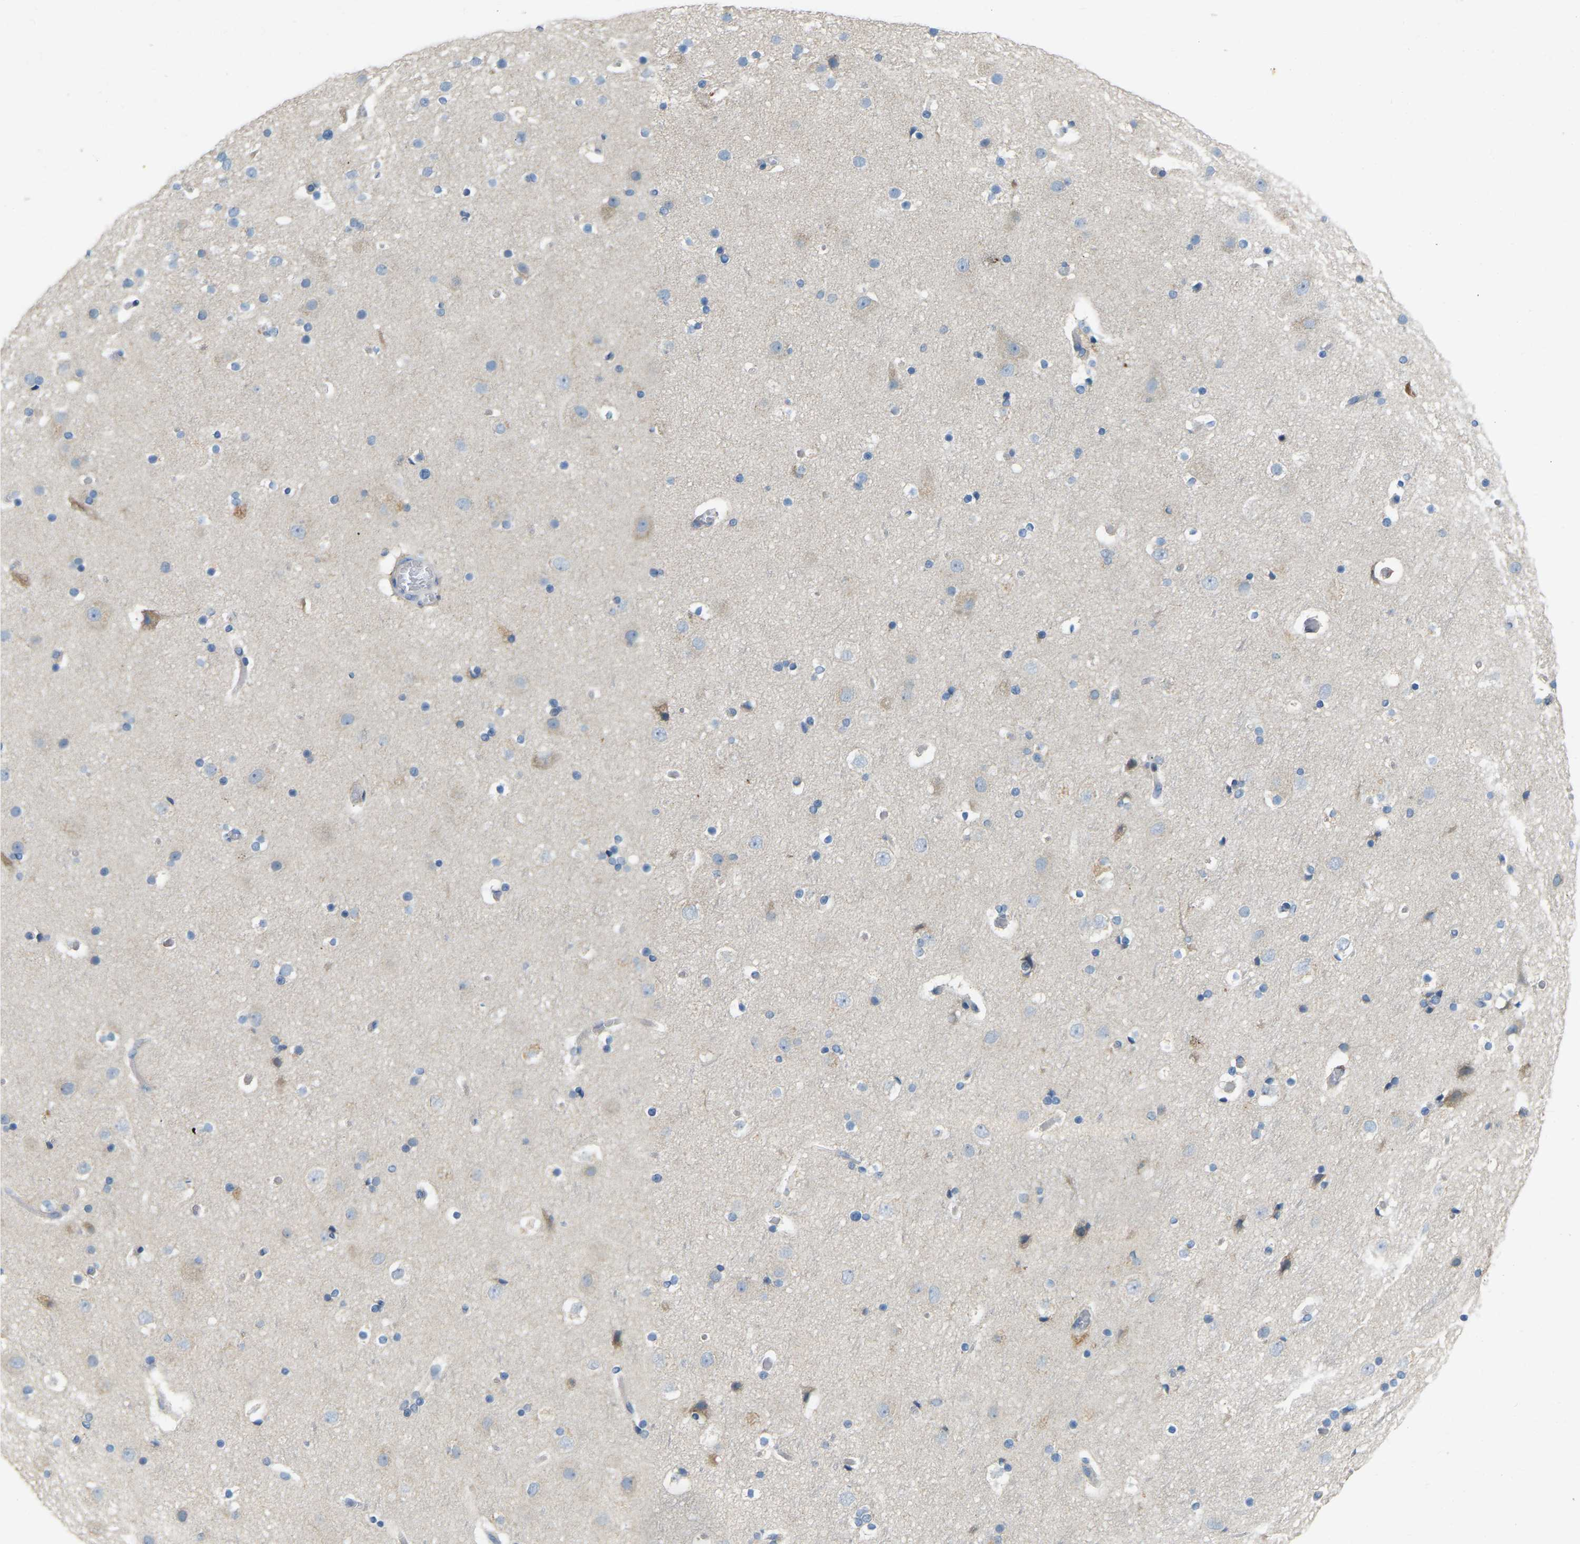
{"staining": {"intensity": "negative", "quantity": "none", "location": "none"}, "tissue": "cerebral cortex", "cell_type": "Endothelial cells", "image_type": "normal", "snomed": [{"axis": "morphology", "description": "Normal tissue, NOS"}, {"axis": "topography", "description": "Cerebral cortex"}], "caption": "Immunohistochemistry of benign human cerebral cortex demonstrates no staining in endothelial cells. (Stains: DAB immunohistochemistry with hematoxylin counter stain, Microscopy: brightfield microscopy at high magnification).", "gene": "ENSG00000283765", "patient": {"sex": "male", "age": 57}}